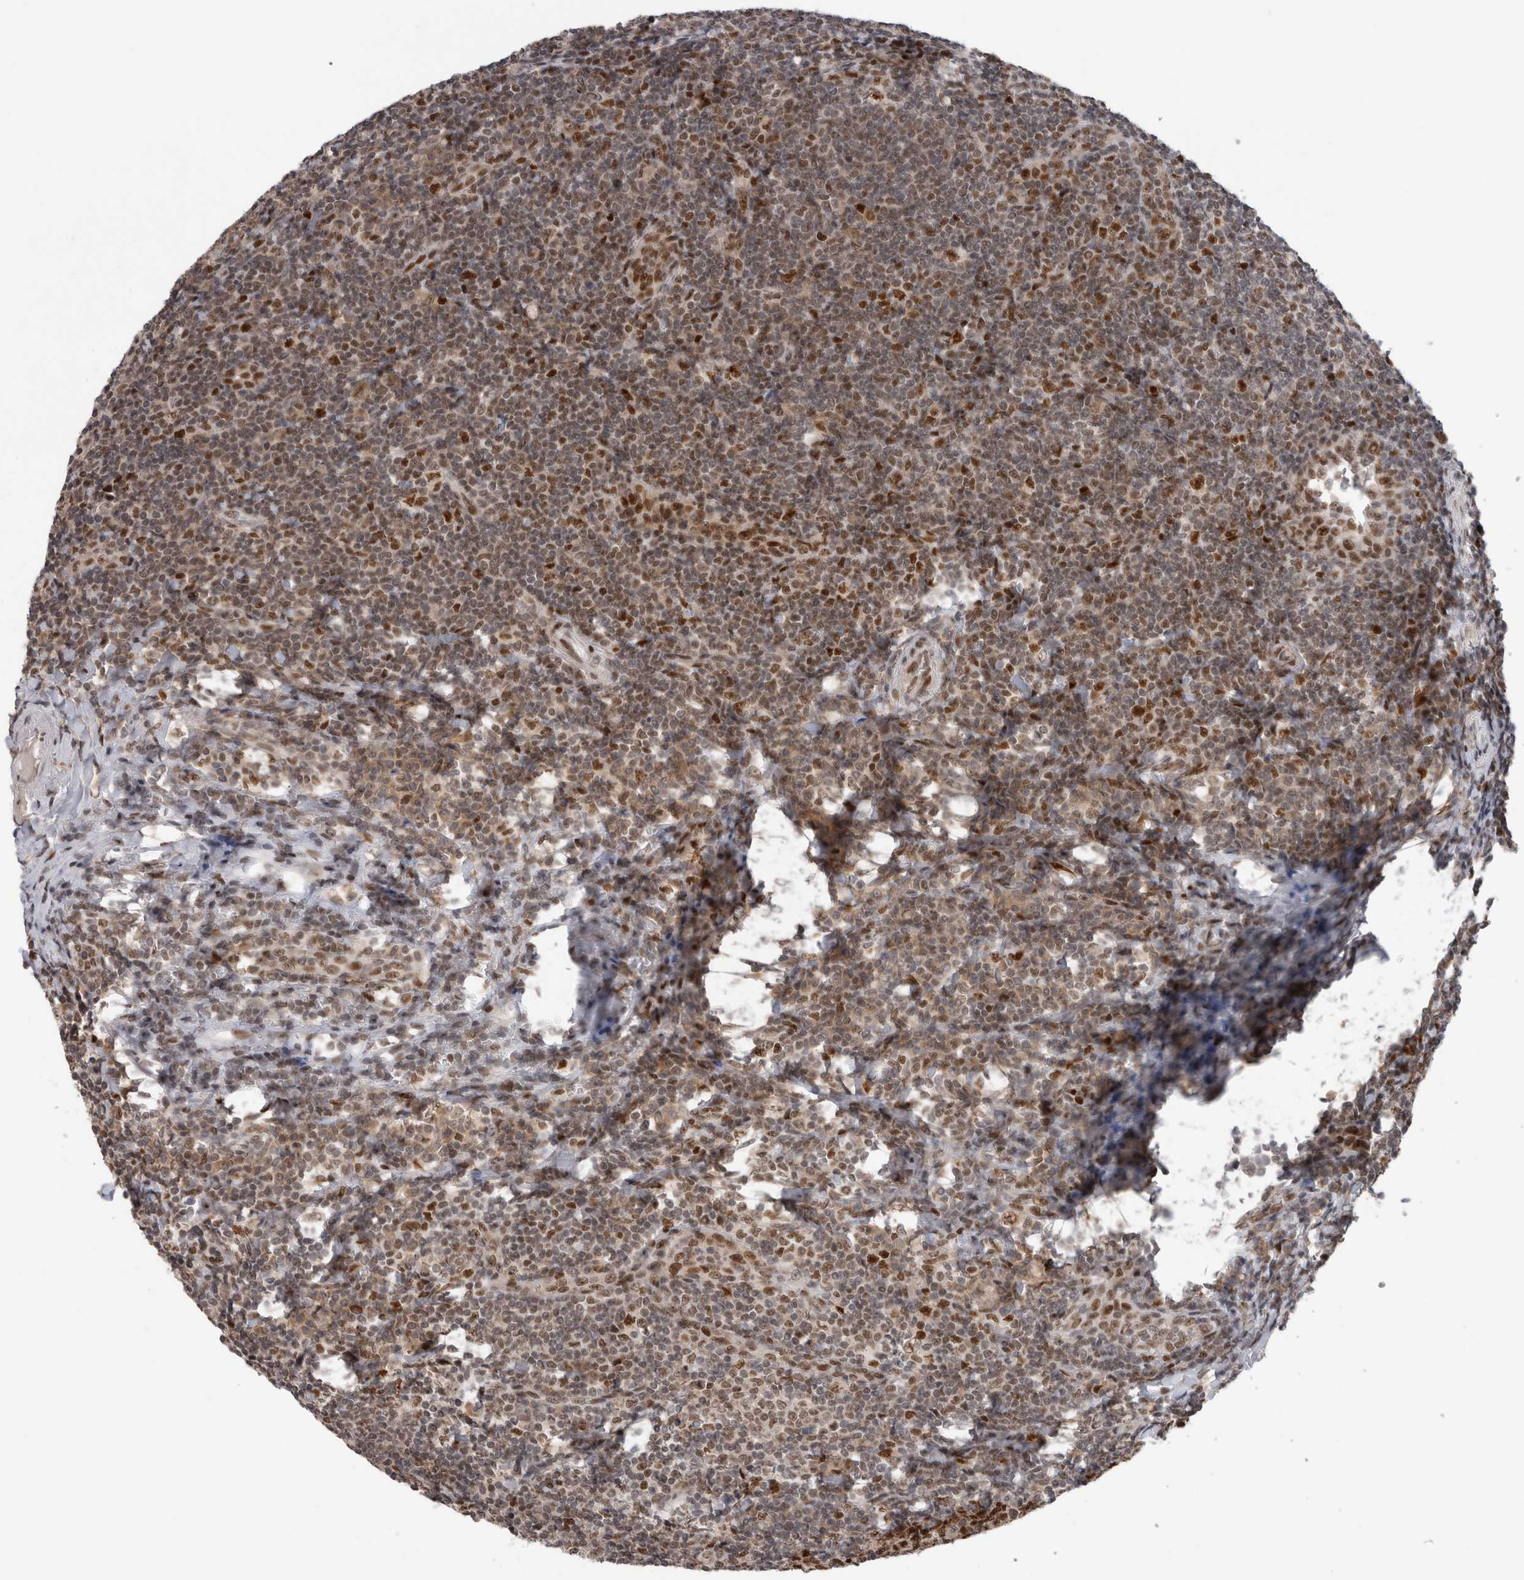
{"staining": {"intensity": "strong", "quantity": ">75%", "location": "nuclear"}, "tissue": "tonsil", "cell_type": "Germinal center cells", "image_type": "normal", "snomed": [{"axis": "morphology", "description": "Normal tissue, NOS"}, {"axis": "topography", "description": "Tonsil"}], "caption": "A photomicrograph of human tonsil stained for a protein shows strong nuclear brown staining in germinal center cells. (DAB (3,3'-diaminobenzidine) IHC, brown staining for protein, blue staining for nuclei).", "gene": "ZNF521", "patient": {"sex": "male", "age": 37}}